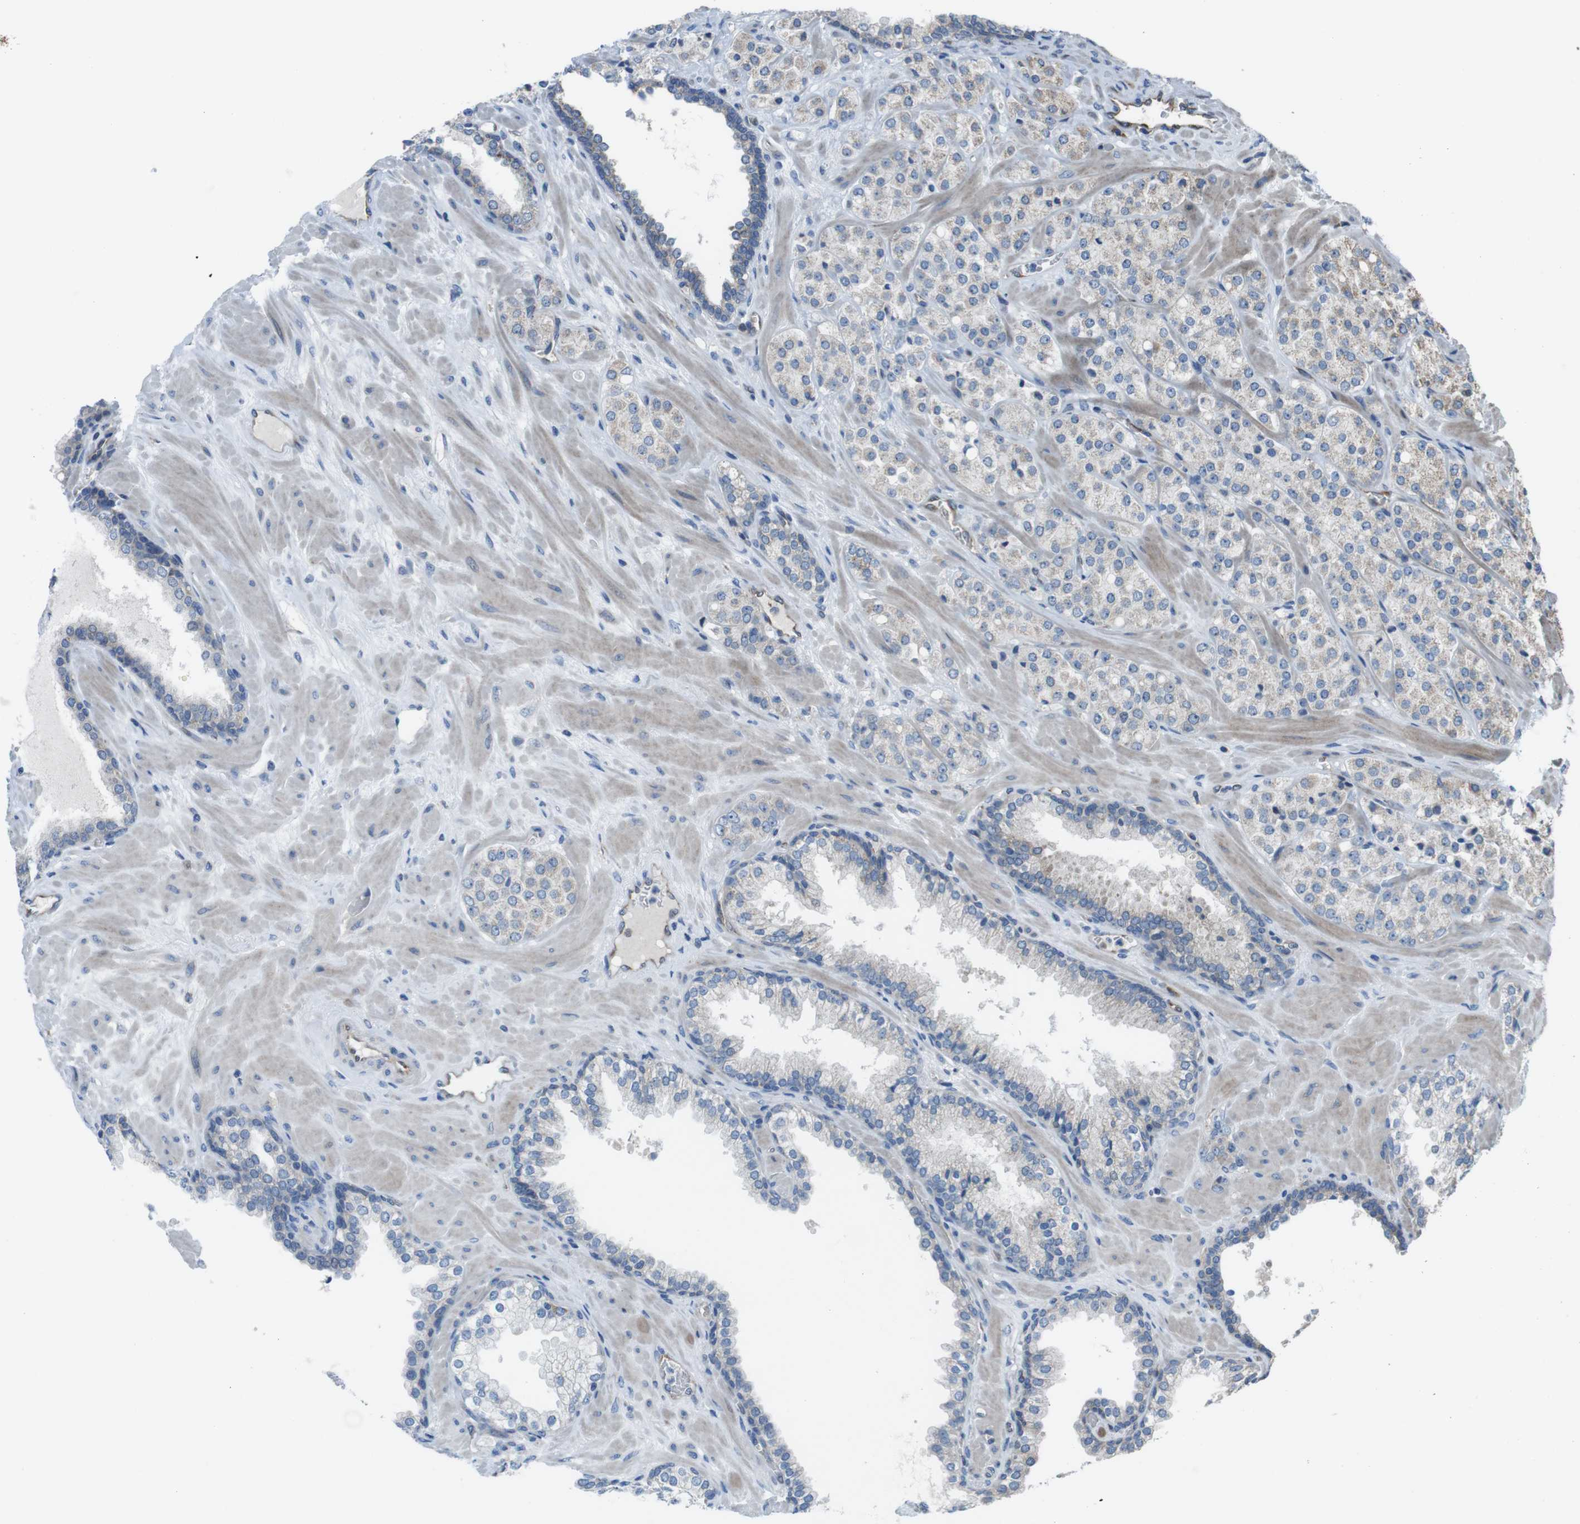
{"staining": {"intensity": "negative", "quantity": "none", "location": "none"}, "tissue": "prostate cancer", "cell_type": "Tumor cells", "image_type": "cancer", "snomed": [{"axis": "morphology", "description": "Adenocarcinoma, High grade"}, {"axis": "topography", "description": "Prostate"}], "caption": "This is an immunohistochemistry image of adenocarcinoma (high-grade) (prostate). There is no staining in tumor cells.", "gene": "GIMAP8", "patient": {"sex": "male", "age": 64}}